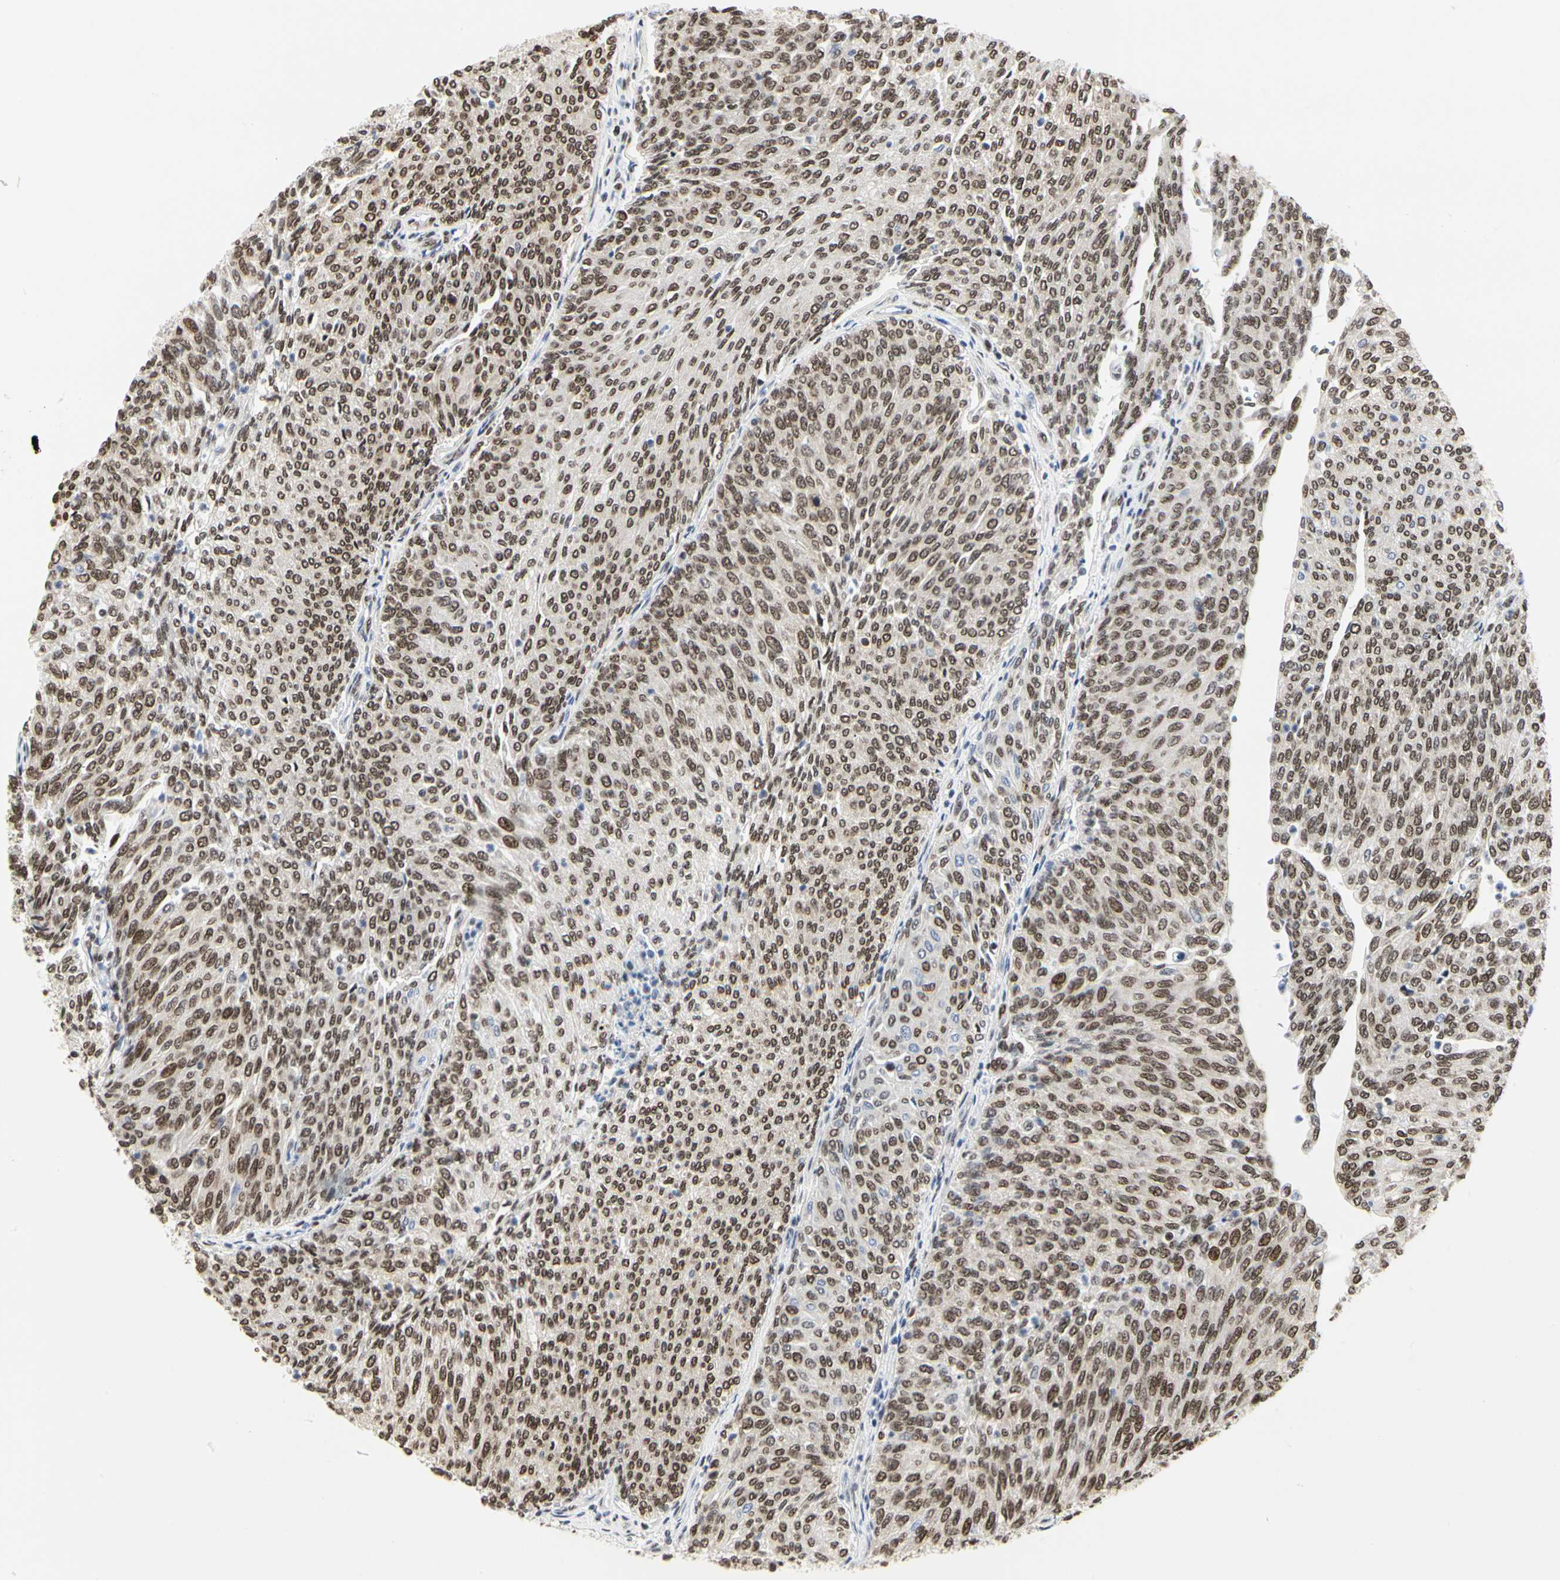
{"staining": {"intensity": "moderate", "quantity": ">75%", "location": "nuclear"}, "tissue": "urothelial cancer", "cell_type": "Tumor cells", "image_type": "cancer", "snomed": [{"axis": "morphology", "description": "Urothelial carcinoma, Low grade"}, {"axis": "topography", "description": "Urinary bladder"}], "caption": "Low-grade urothelial carcinoma tissue shows moderate nuclear positivity in about >75% of tumor cells, visualized by immunohistochemistry. Immunohistochemistry stains the protein of interest in brown and the nuclei are stained blue.", "gene": "PRMT3", "patient": {"sex": "female", "age": 79}}